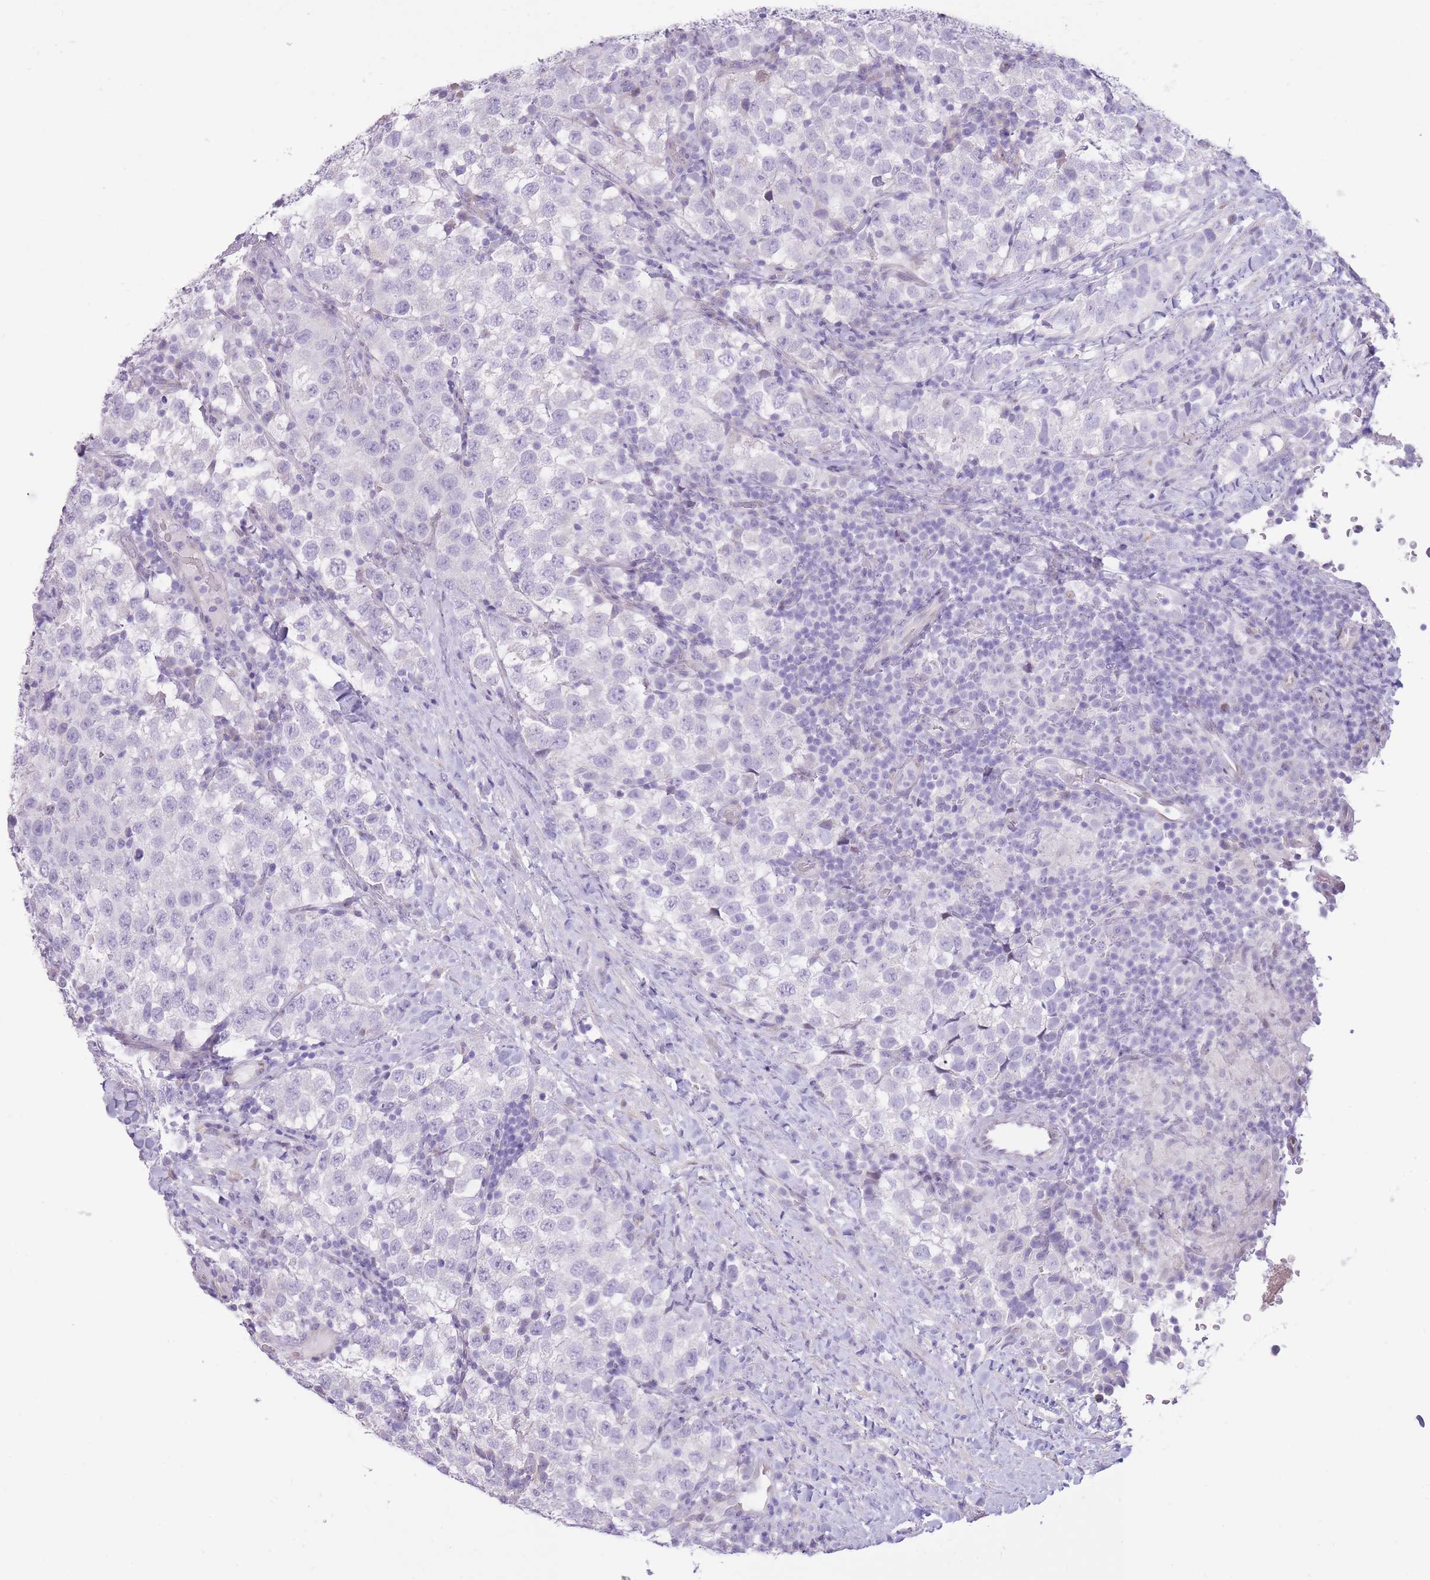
{"staining": {"intensity": "negative", "quantity": "none", "location": "none"}, "tissue": "testis cancer", "cell_type": "Tumor cells", "image_type": "cancer", "snomed": [{"axis": "morphology", "description": "Seminoma, NOS"}, {"axis": "topography", "description": "Testis"}], "caption": "Testis seminoma stained for a protein using IHC displays no staining tumor cells.", "gene": "WDR70", "patient": {"sex": "male", "age": 34}}